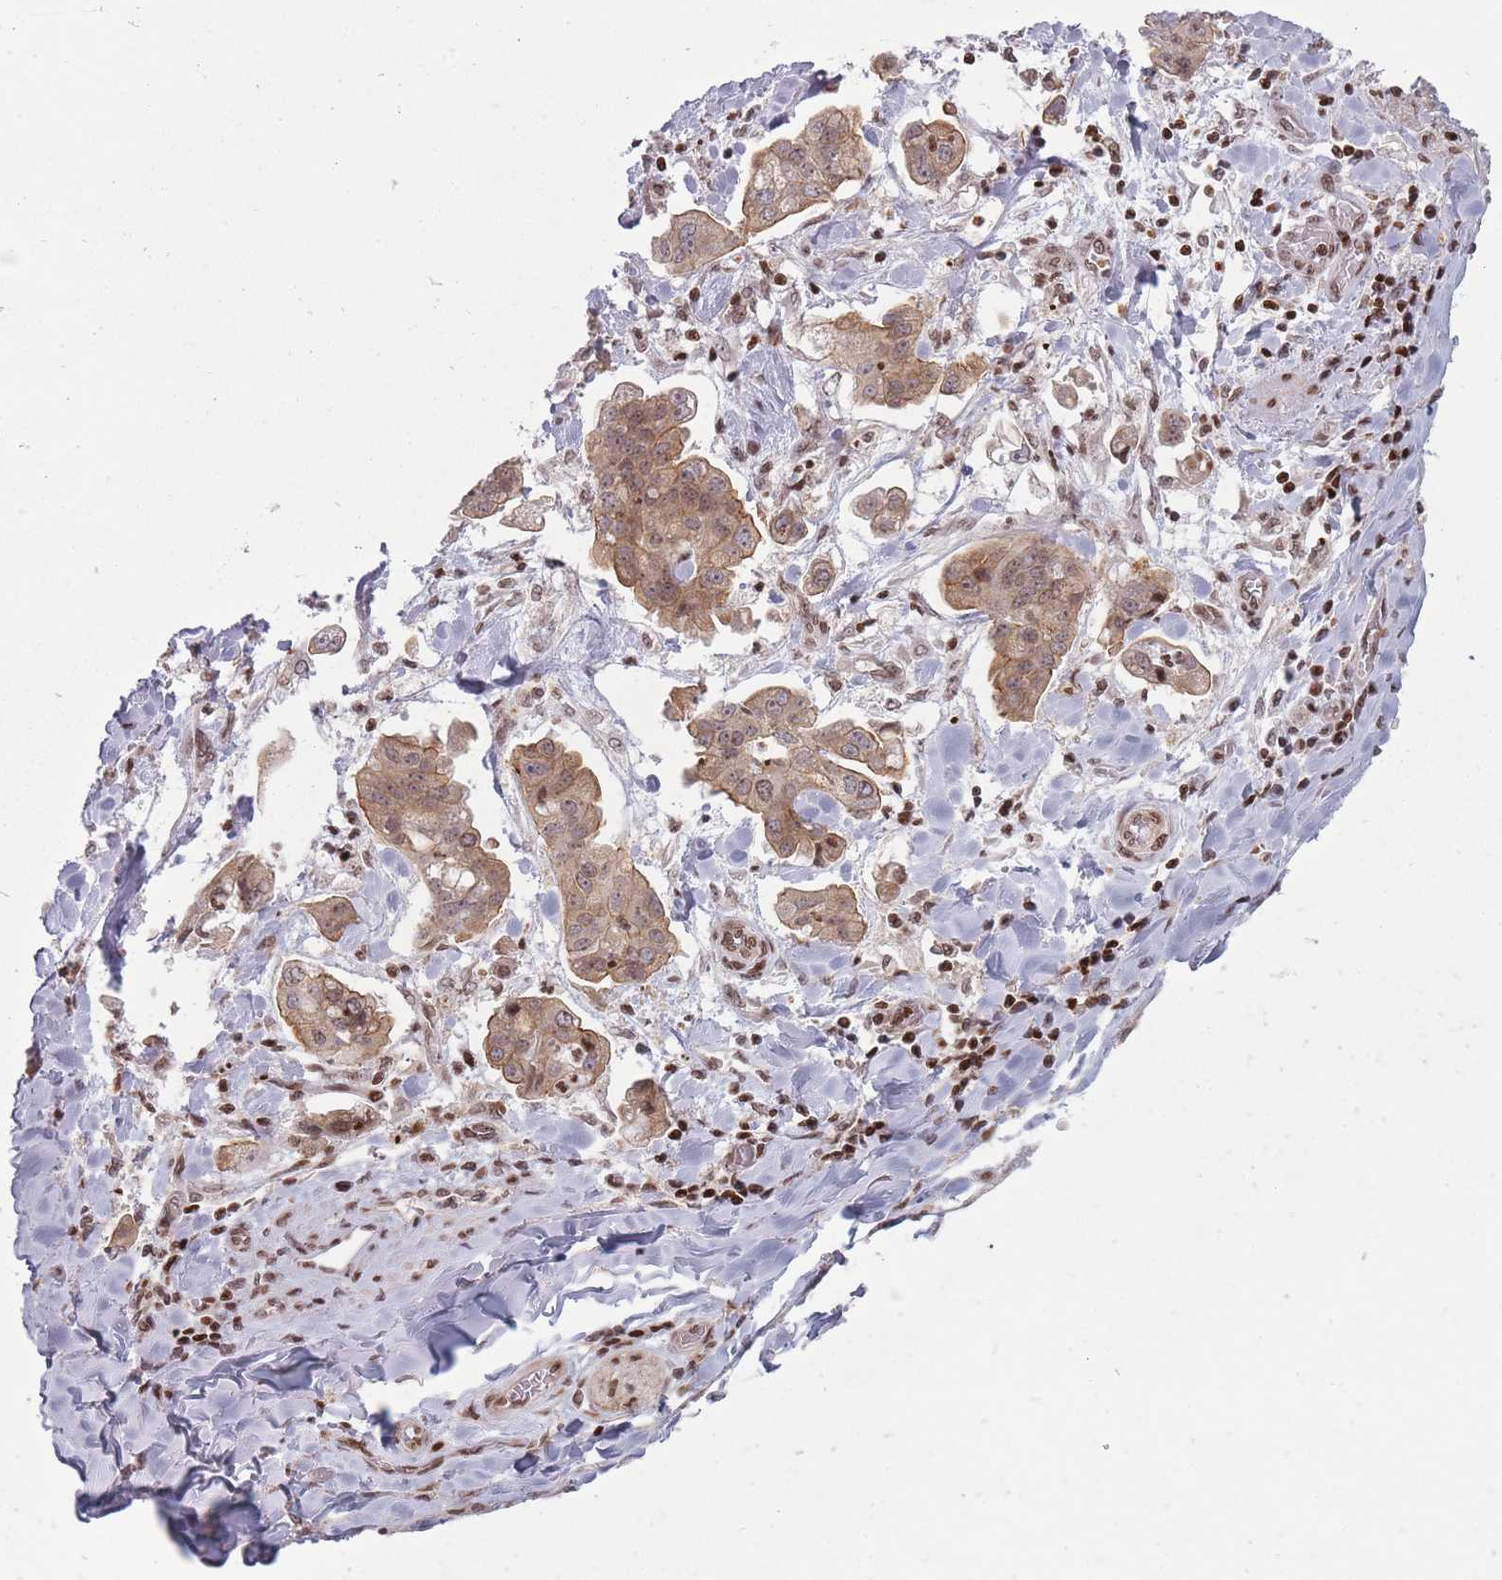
{"staining": {"intensity": "moderate", "quantity": ">75%", "location": "cytoplasmic/membranous,nuclear"}, "tissue": "stomach cancer", "cell_type": "Tumor cells", "image_type": "cancer", "snomed": [{"axis": "morphology", "description": "Adenocarcinoma, NOS"}, {"axis": "topography", "description": "Stomach"}], "caption": "High-power microscopy captured an immunohistochemistry photomicrograph of stomach adenocarcinoma, revealing moderate cytoplasmic/membranous and nuclear positivity in about >75% of tumor cells.", "gene": "TMC6", "patient": {"sex": "male", "age": 62}}